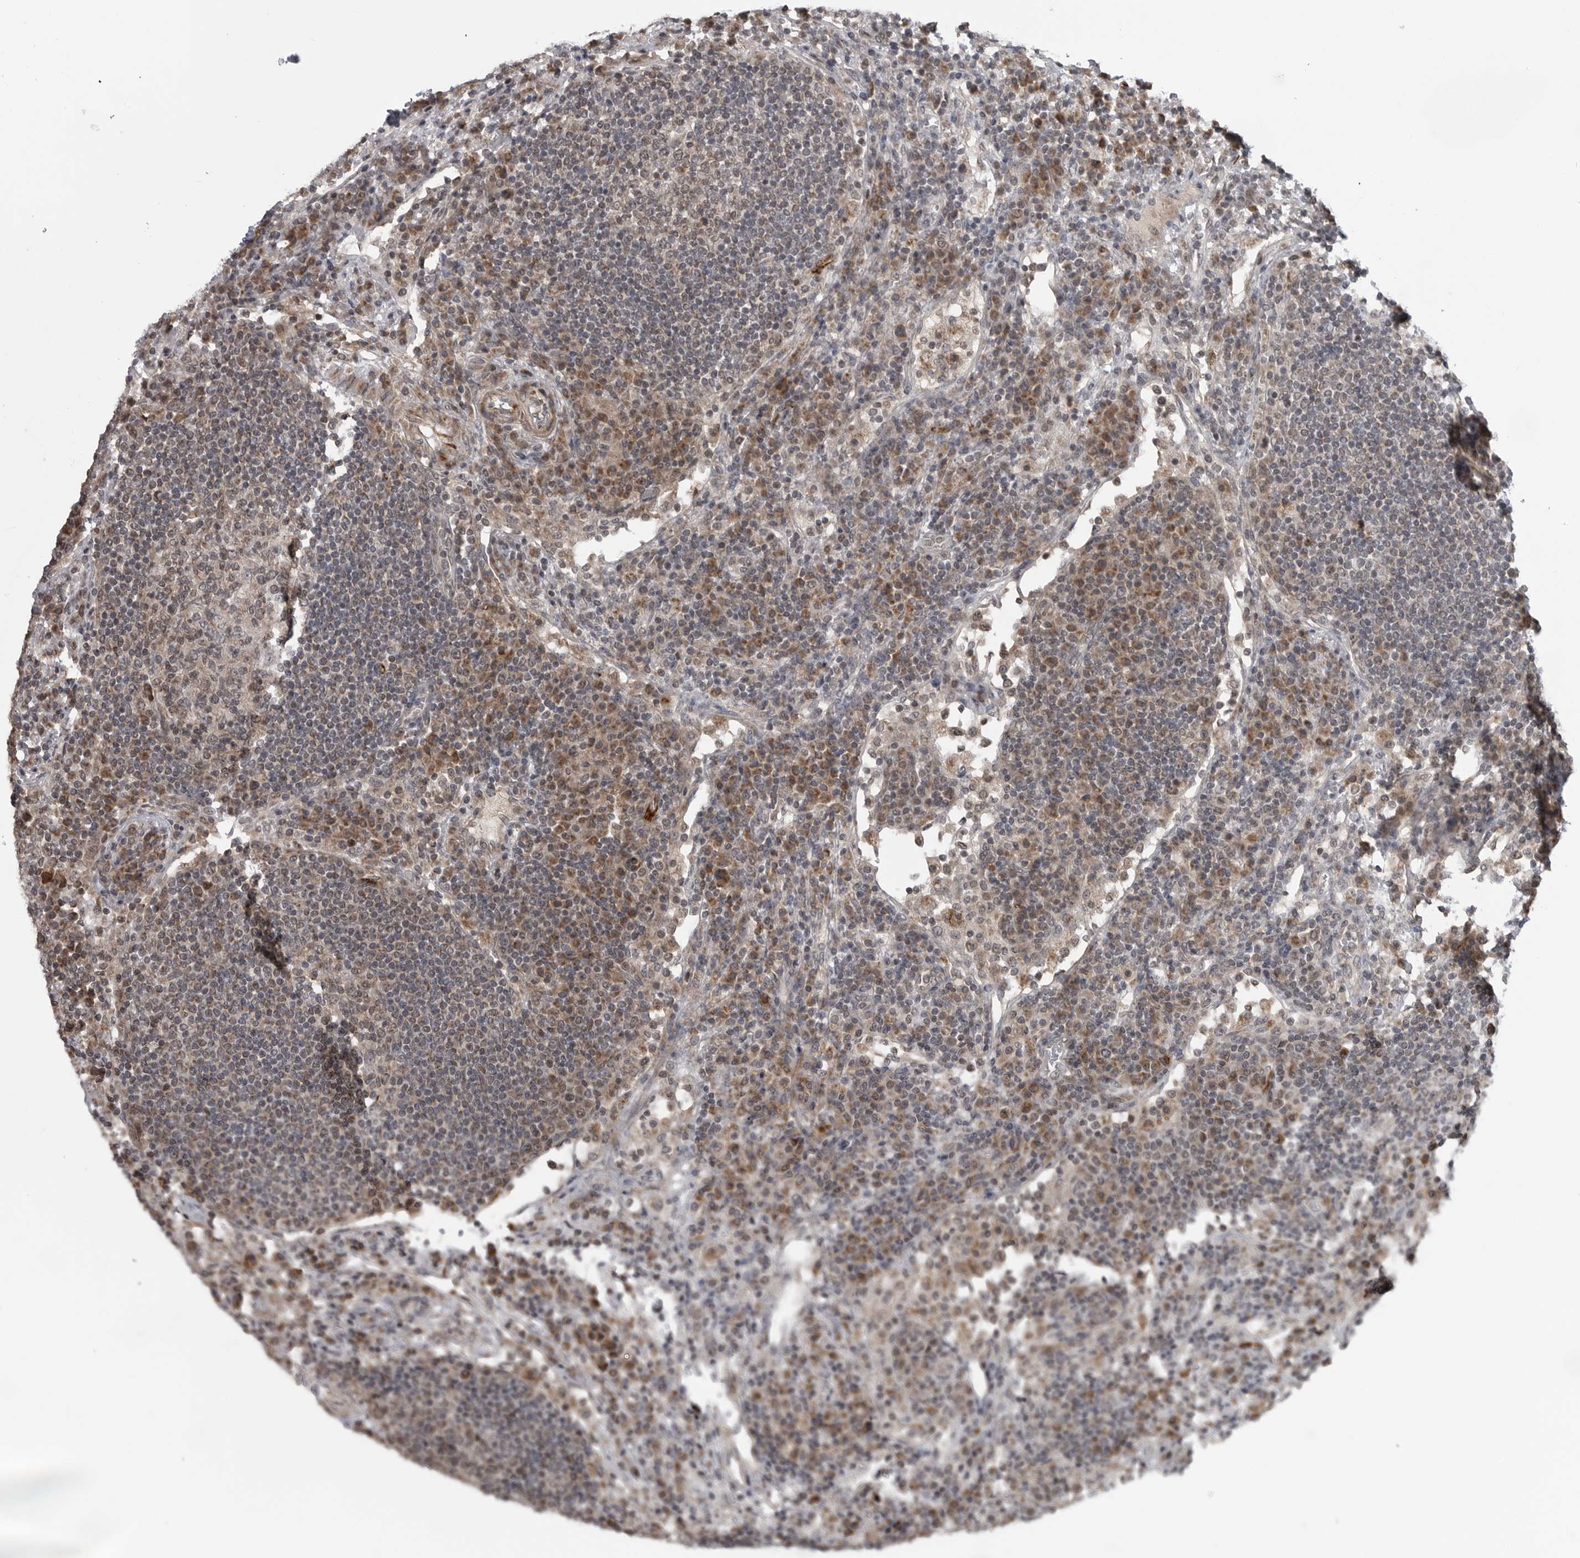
{"staining": {"intensity": "weak", "quantity": ">75%", "location": "cytoplasmic/membranous"}, "tissue": "lymph node", "cell_type": "Germinal center cells", "image_type": "normal", "snomed": [{"axis": "morphology", "description": "Normal tissue, NOS"}, {"axis": "topography", "description": "Lymph node"}], "caption": "This is a histology image of IHC staining of normal lymph node, which shows weak positivity in the cytoplasmic/membranous of germinal center cells.", "gene": "FAAP100", "patient": {"sex": "female", "age": 53}}